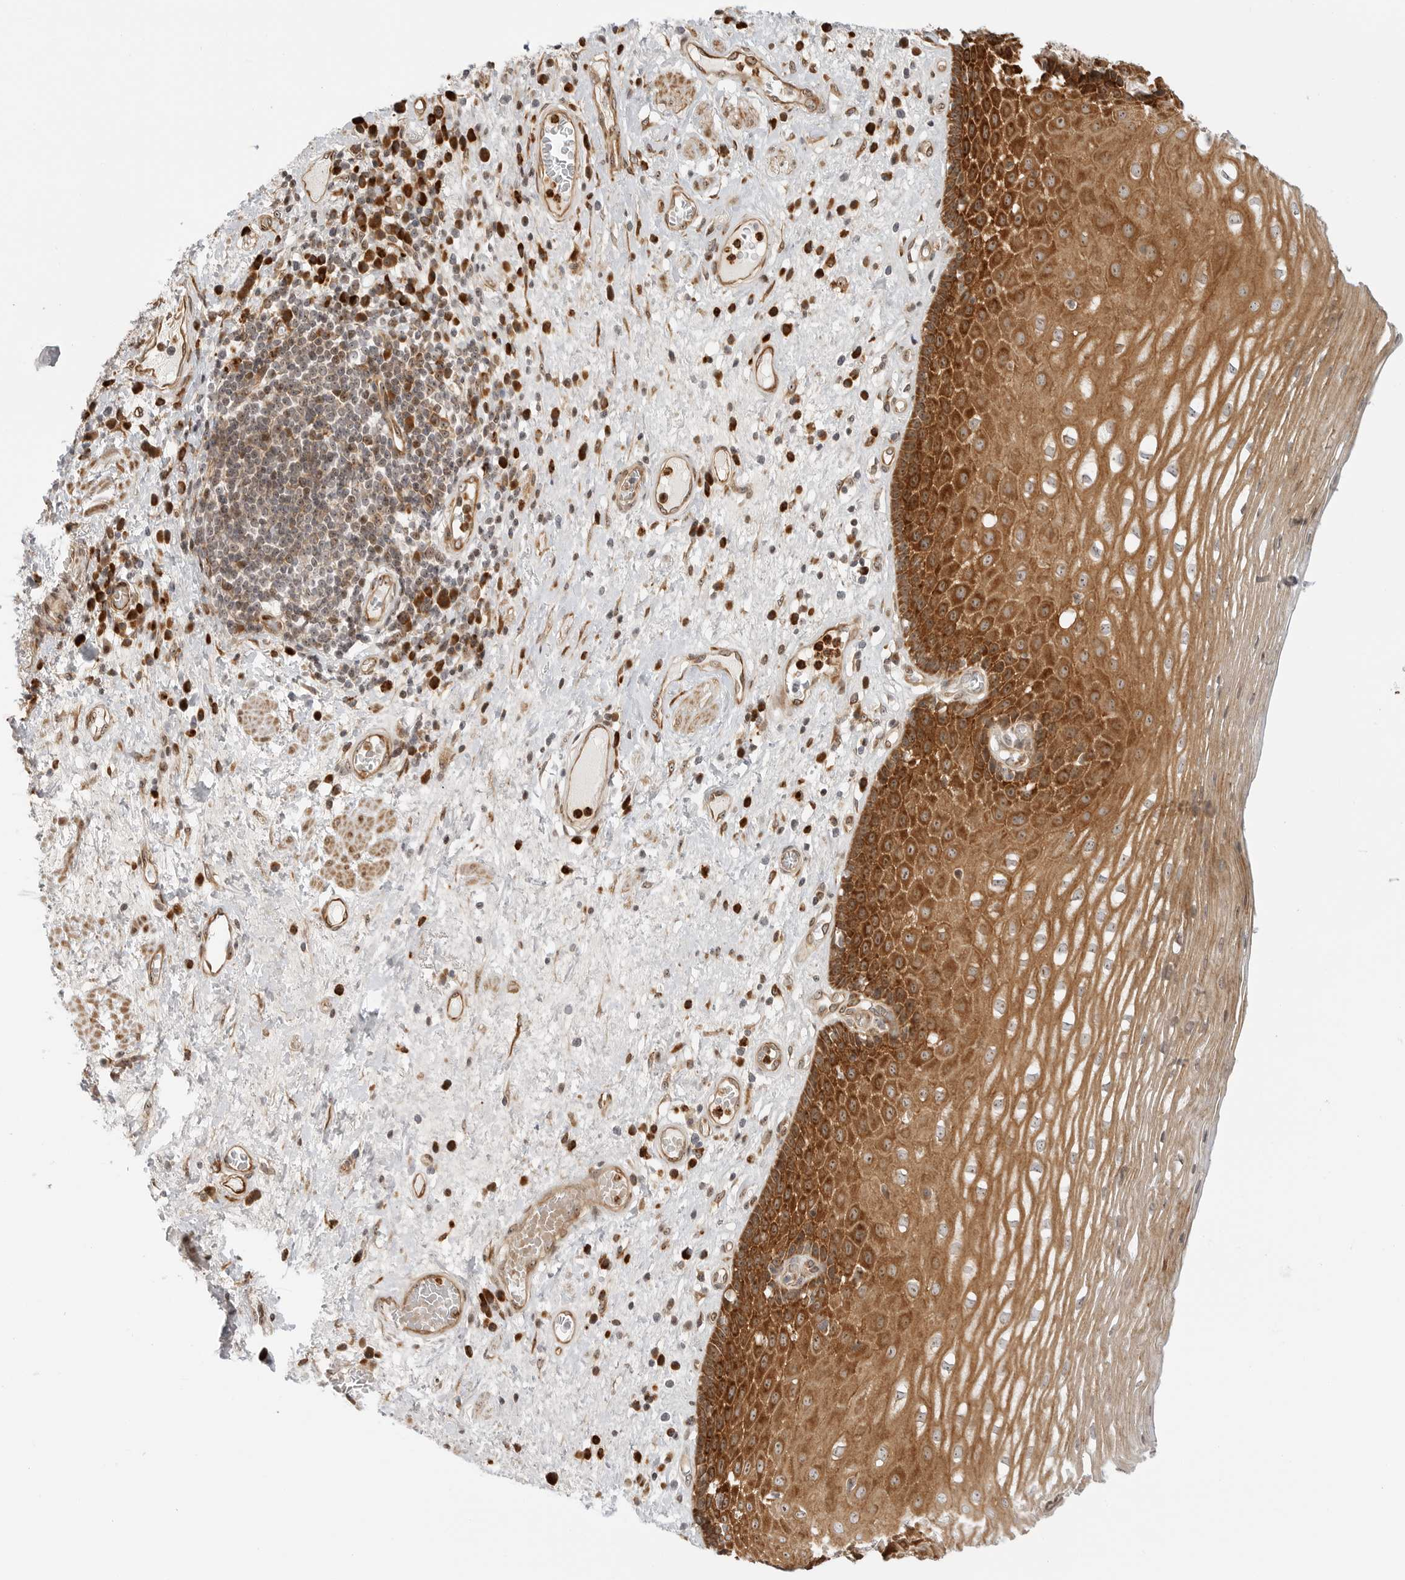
{"staining": {"intensity": "strong", "quantity": ">75%", "location": "cytoplasmic/membranous"}, "tissue": "esophagus", "cell_type": "Squamous epithelial cells", "image_type": "normal", "snomed": [{"axis": "morphology", "description": "Normal tissue, NOS"}, {"axis": "morphology", "description": "Adenocarcinoma, NOS"}, {"axis": "topography", "description": "Esophagus"}], "caption": "A high-resolution photomicrograph shows immunohistochemistry staining of benign esophagus, which displays strong cytoplasmic/membranous positivity in about >75% of squamous epithelial cells.", "gene": "DSCC1", "patient": {"sex": "male", "age": 62}}